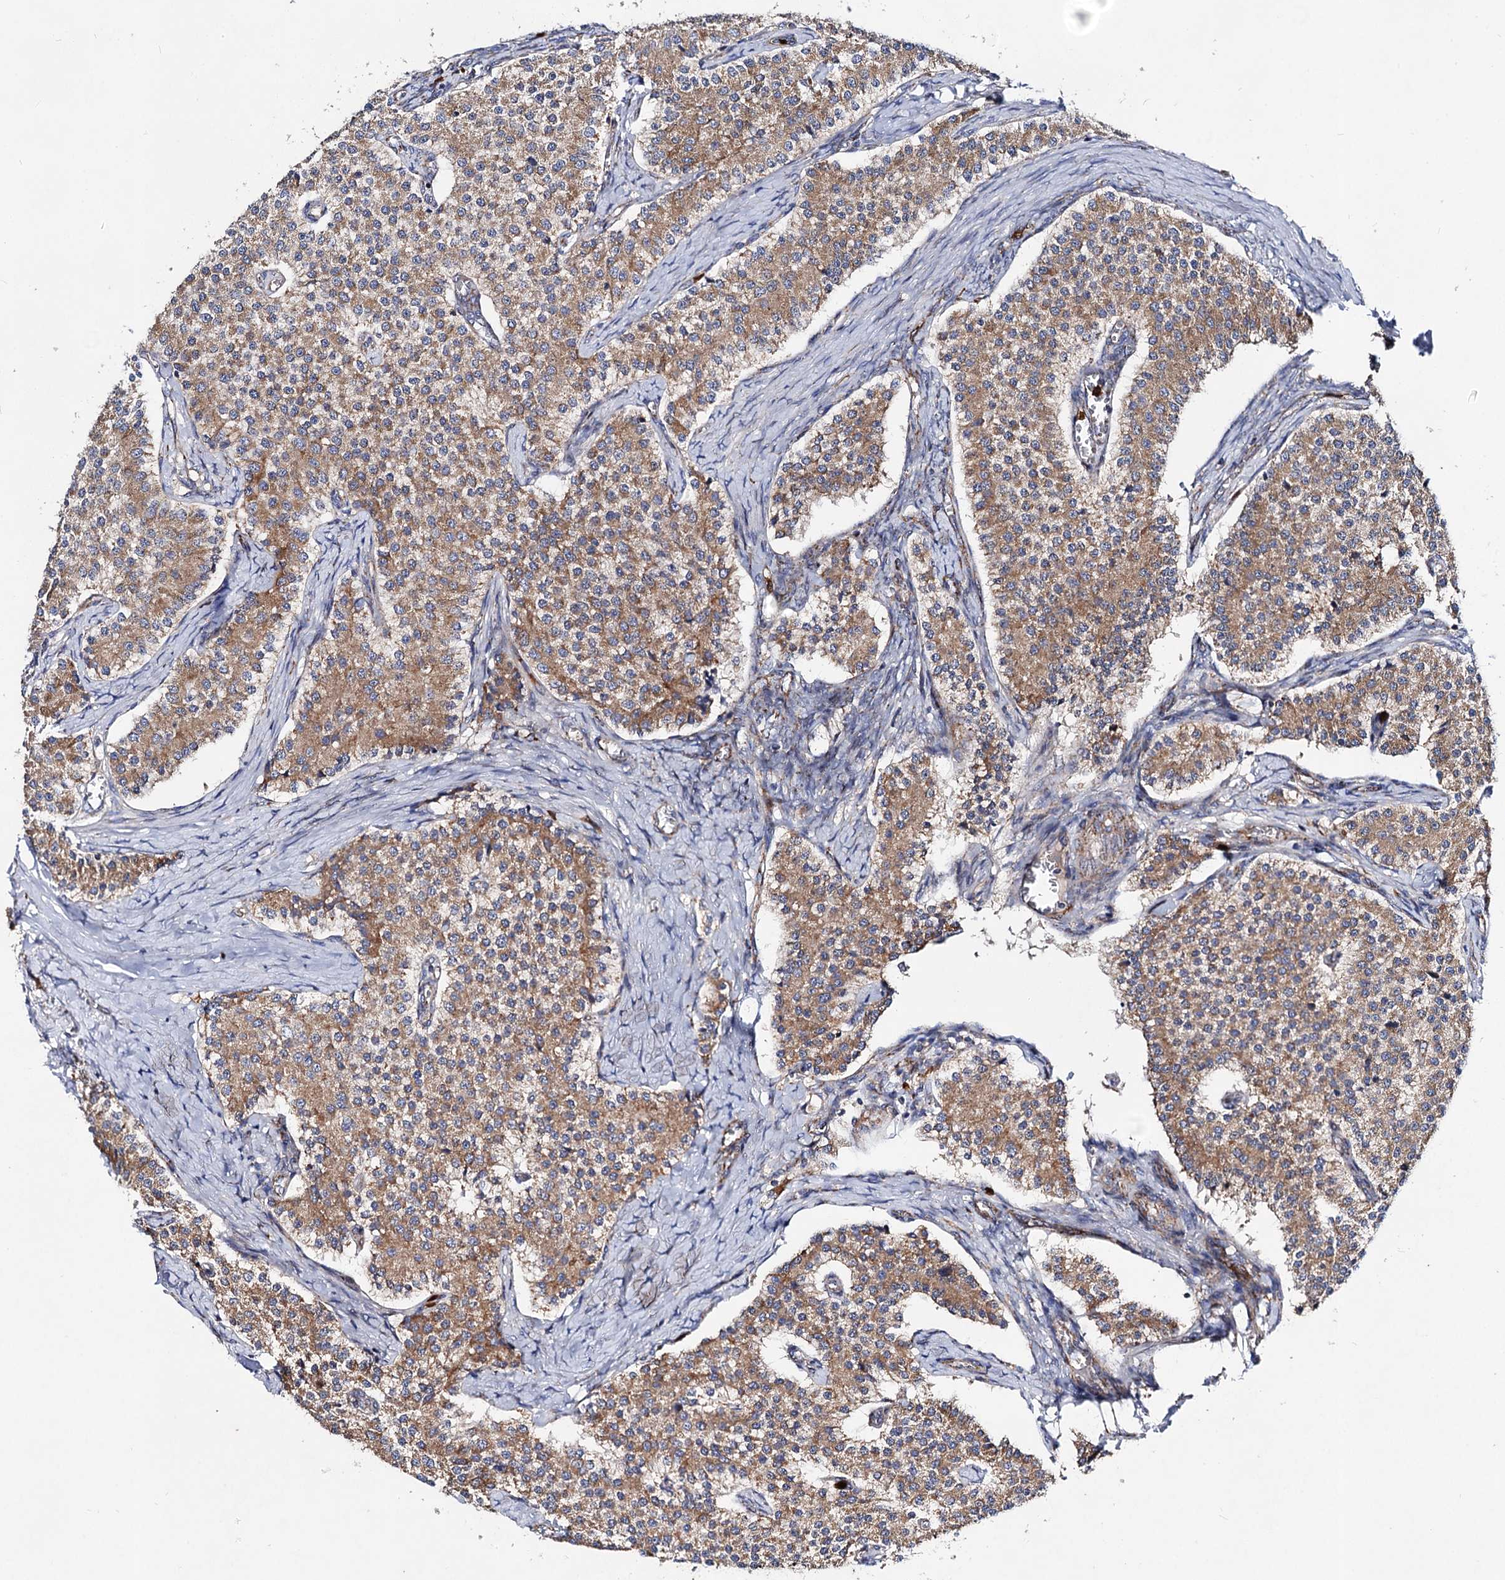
{"staining": {"intensity": "moderate", "quantity": ">75%", "location": "cytoplasmic/membranous"}, "tissue": "carcinoid", "cell_type": "Tumor cells", "image_type": "cancer", "snomed": [{"axis": "morphology", "description": "Carcinoid, malignant, NOS"}, {"axis": "topography", "description": "Colon"}], "caption": "A brown stain labels moderate cytoplasmic/membranous staining of a protein in carcinoid tumor cells.", "gene": "ACAD9", "patient": {"sex": "female", "age": 52}}